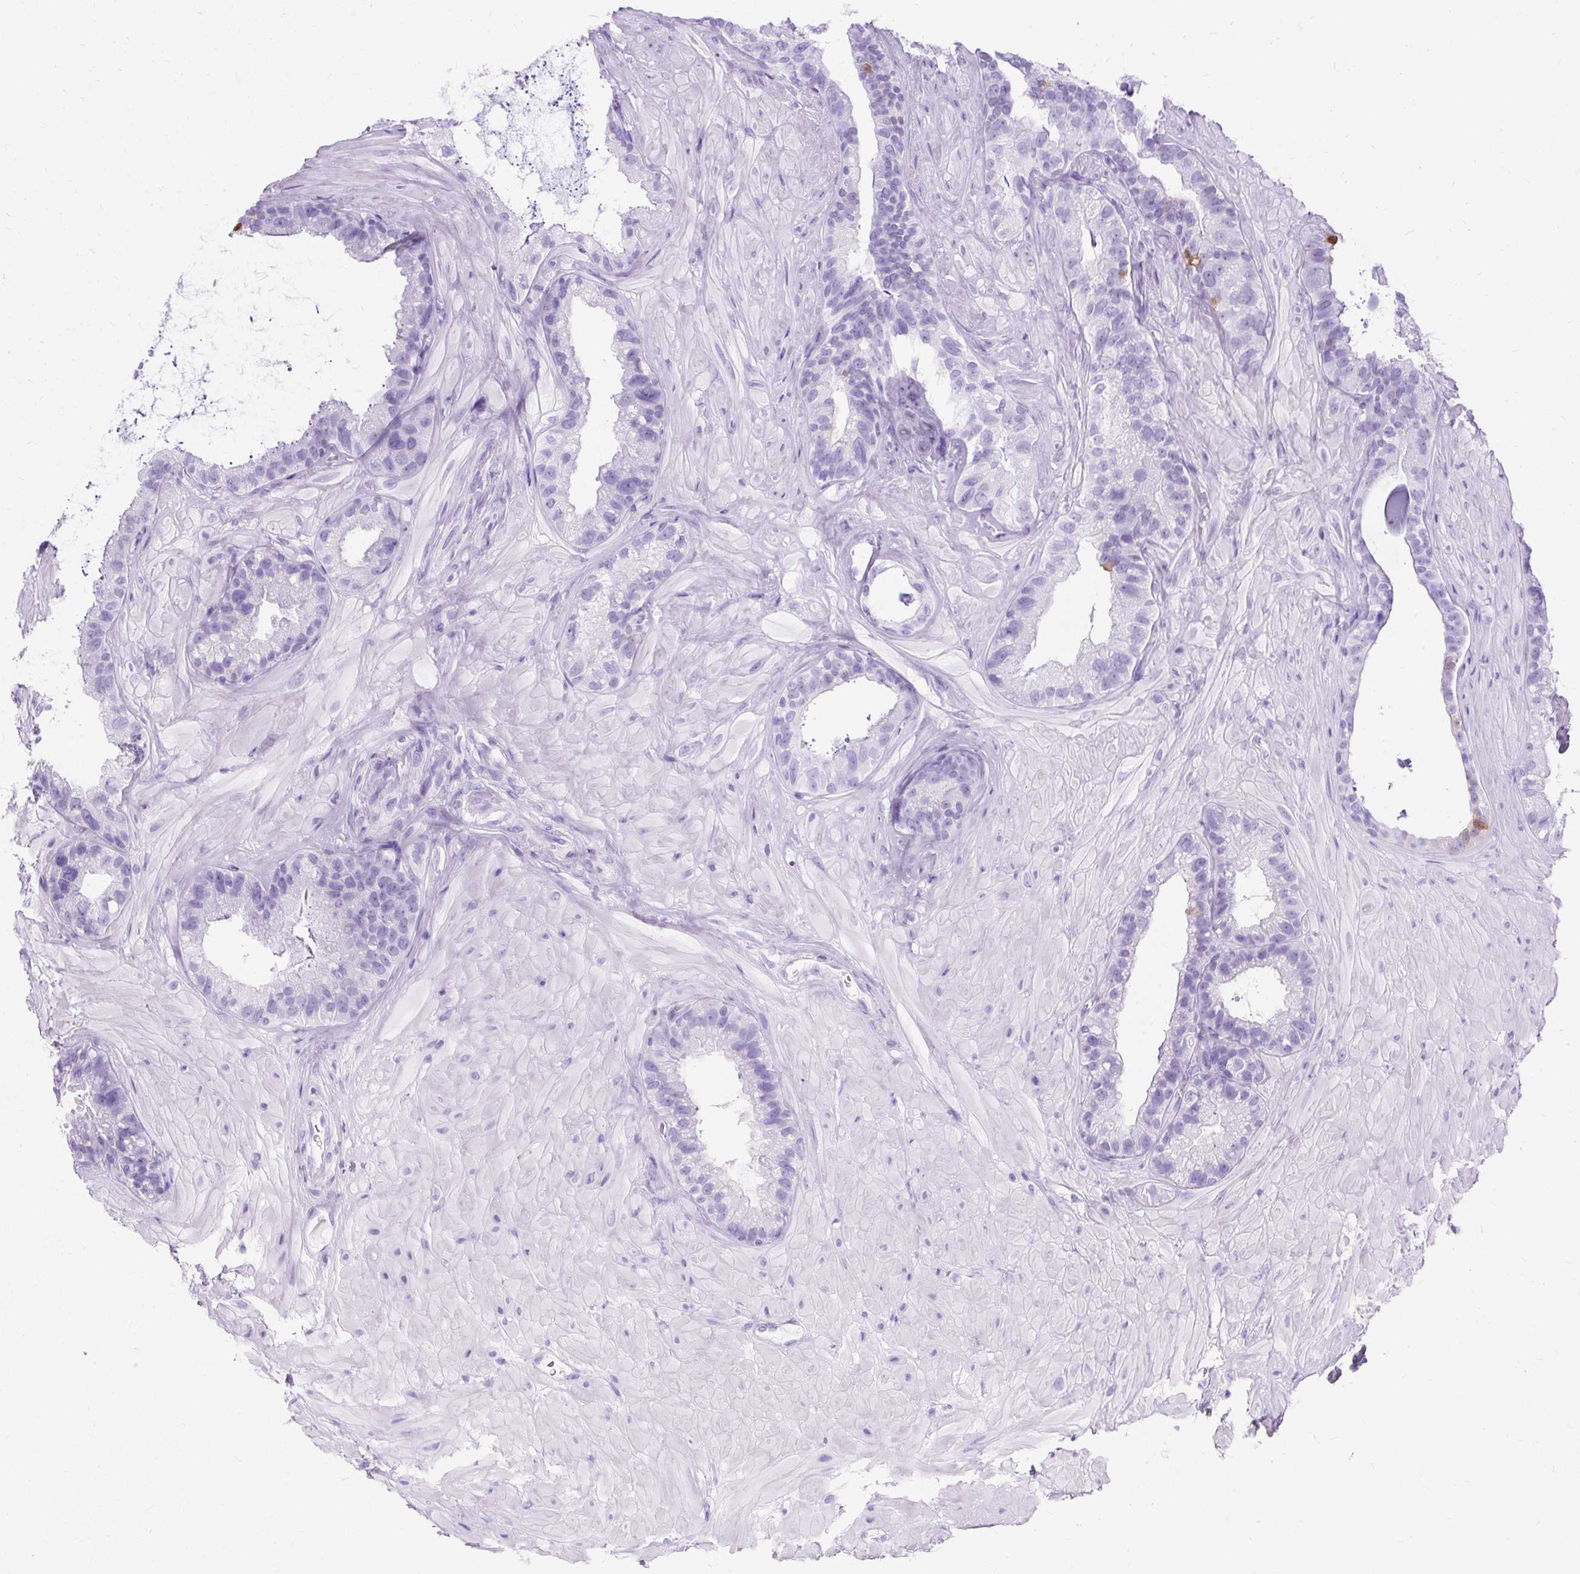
{"staining": {"intensity": "negative", "quantity": "none", "location": "none"}, "tissue": "seminal vesicle", "cell_type": "Glandular cells", "image_type": "normal", "snomed": [{"axis": "morphology", "description": "Normal tissue, NOS"}, {"axis": "topography", "description": "Seminal veicle"}, {"axis": "topography", "description": "Peripheral nerve tissue"}], "caption": "Image shows no significant protein expression in glandular cells of unremarkable seminal vesicle. The staining is performed using DAB (3,3'-diaminobenzidine) brown chromogen with nuclei counter-stained in using hematoxylin.", "gene": "PVALB", "patient": {"sex": "male", "age": 76}}